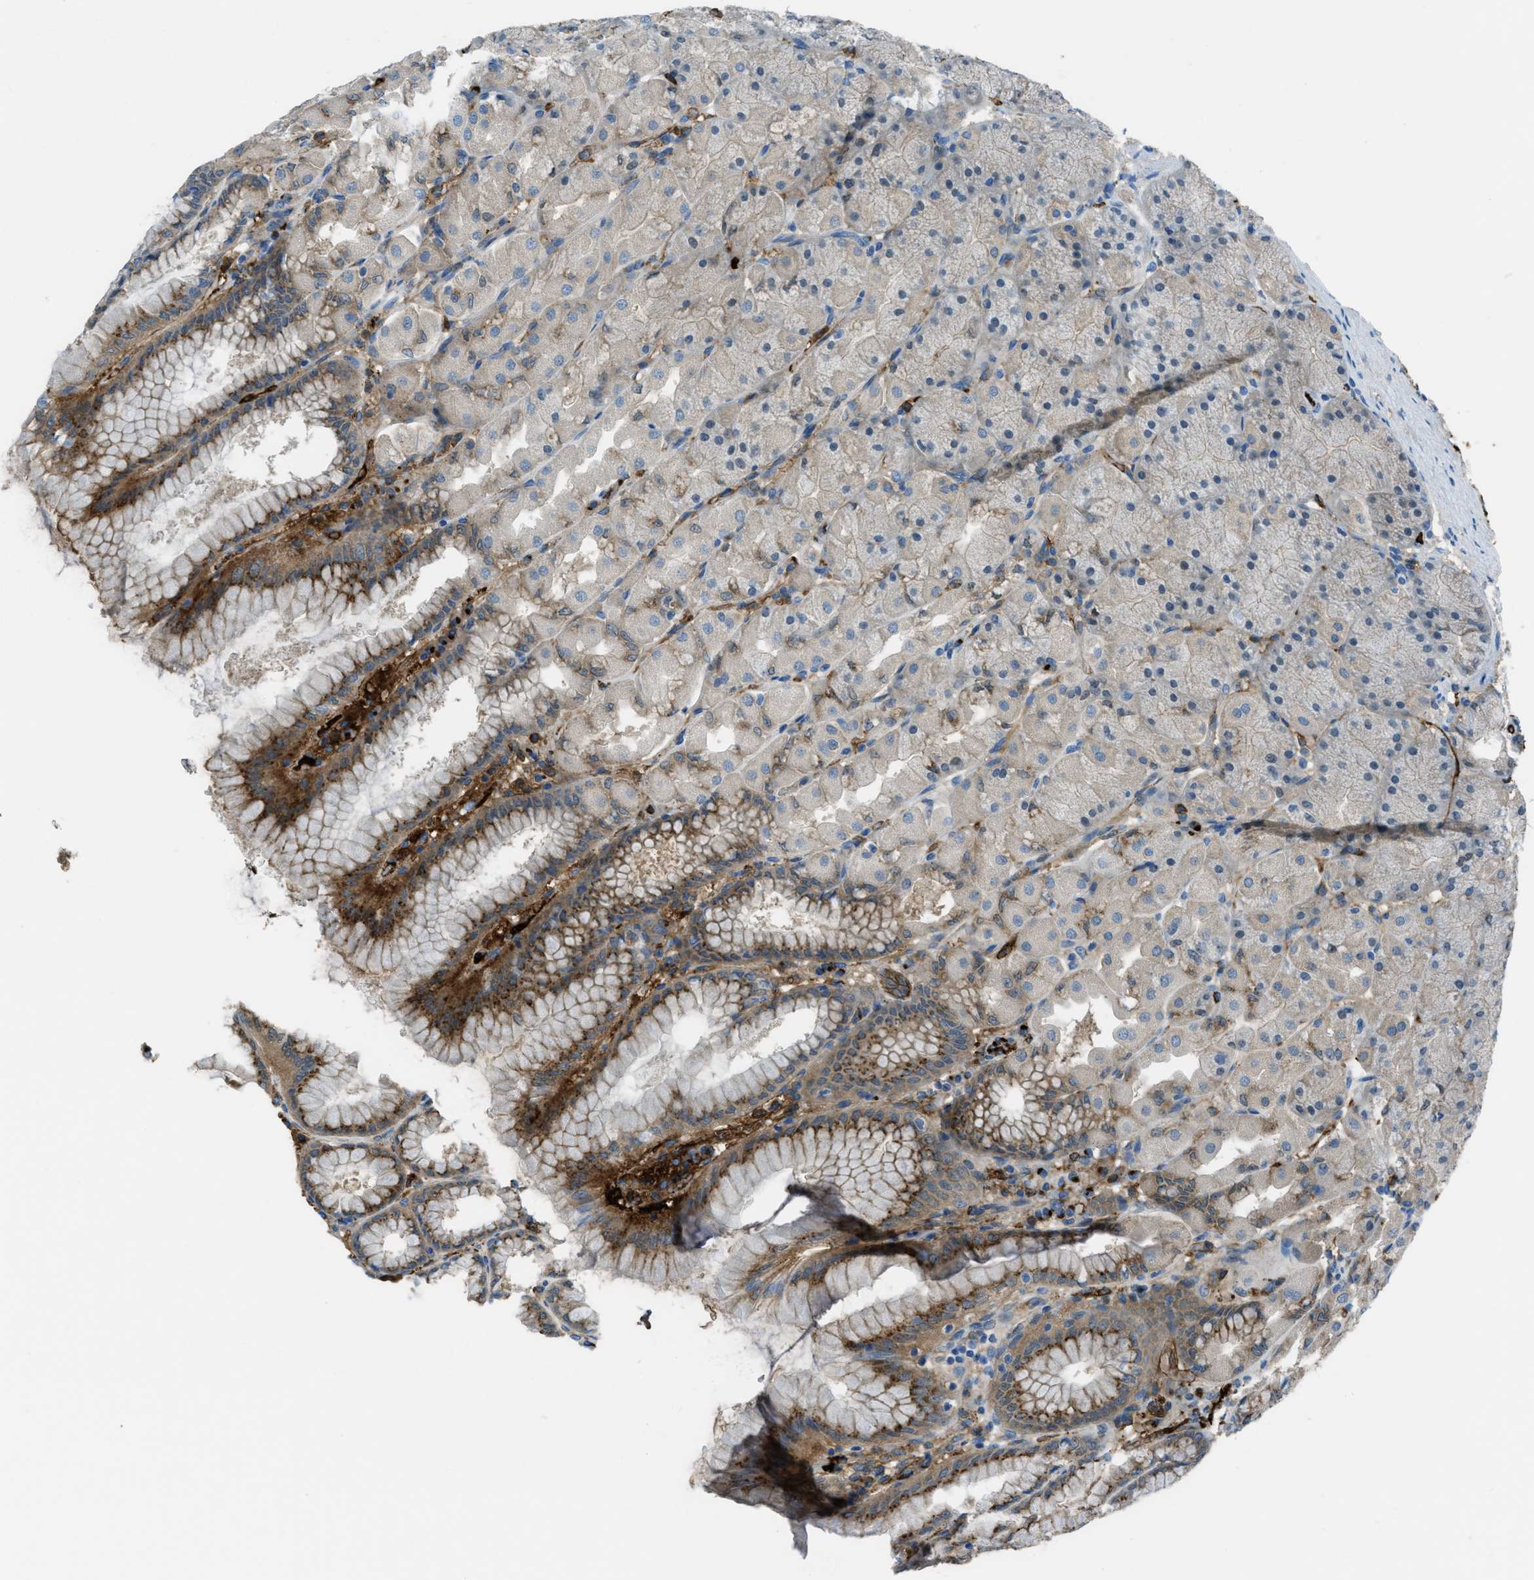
{"staining": {"intensity": "moderate", "quantity": ">75%", "location": "cytoplasmic/membranous"}, "tissue": "stomach", "cell_type": "Glandular cells", "image_type": "normal", "snomed": [{"axis": "morphology", "description": "Normal tissue, NOS"}, {"axis": "topography", "description": "Stomach, upper"}], "caption": "DAB immunohistochemical staining of unremarkable stomach exhibits moderate cytoplasmic/membranous protein staining in about >75% of glandular cells. Nuclei are stained in blue.", "gene": "TRIM59", "patient": {"sex": "female", "age": 56}}